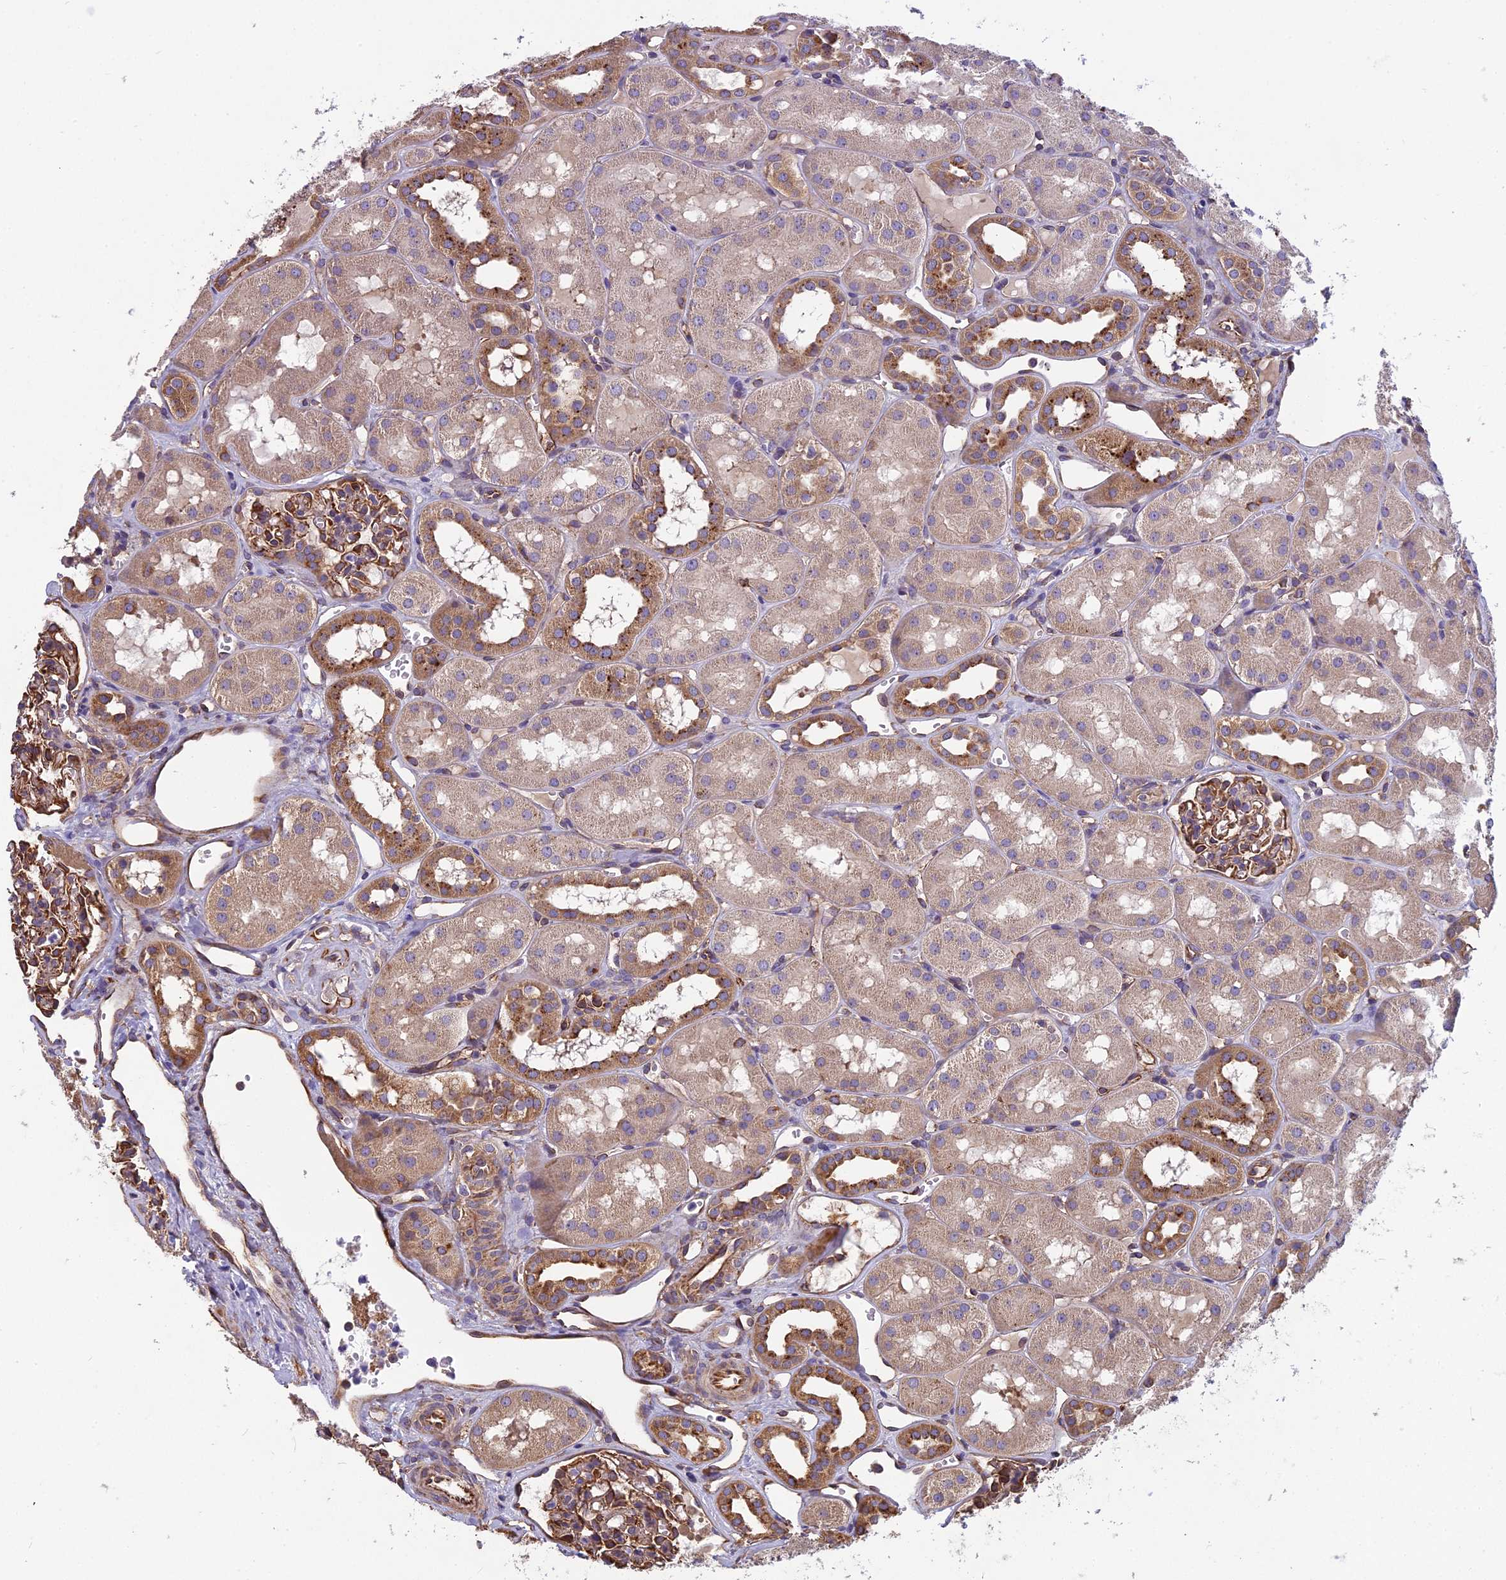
{"staining": {"intensity": "strong", "quantity": "25%-75%", "location": "cytoplasmic/membranous"}, "tissue": "kidney", "cell_type": "Cells in glomeruli", "image_type": "normal", "snomed": [{"axis": "morphology", "description": "Normal tissue, NOS"}, {"axis": "topography", "description": "Kidney"}], "caption": "Strong cytoplasmic/membranous staining is appreciated in approximately 25%-75% of cells in glomeruli in normal kidney. (DAB IHC, brown staining for protein, blue staining for nuclei).", "gene": "SPDL1", "patient": {"sex": "male", "age": 16}}